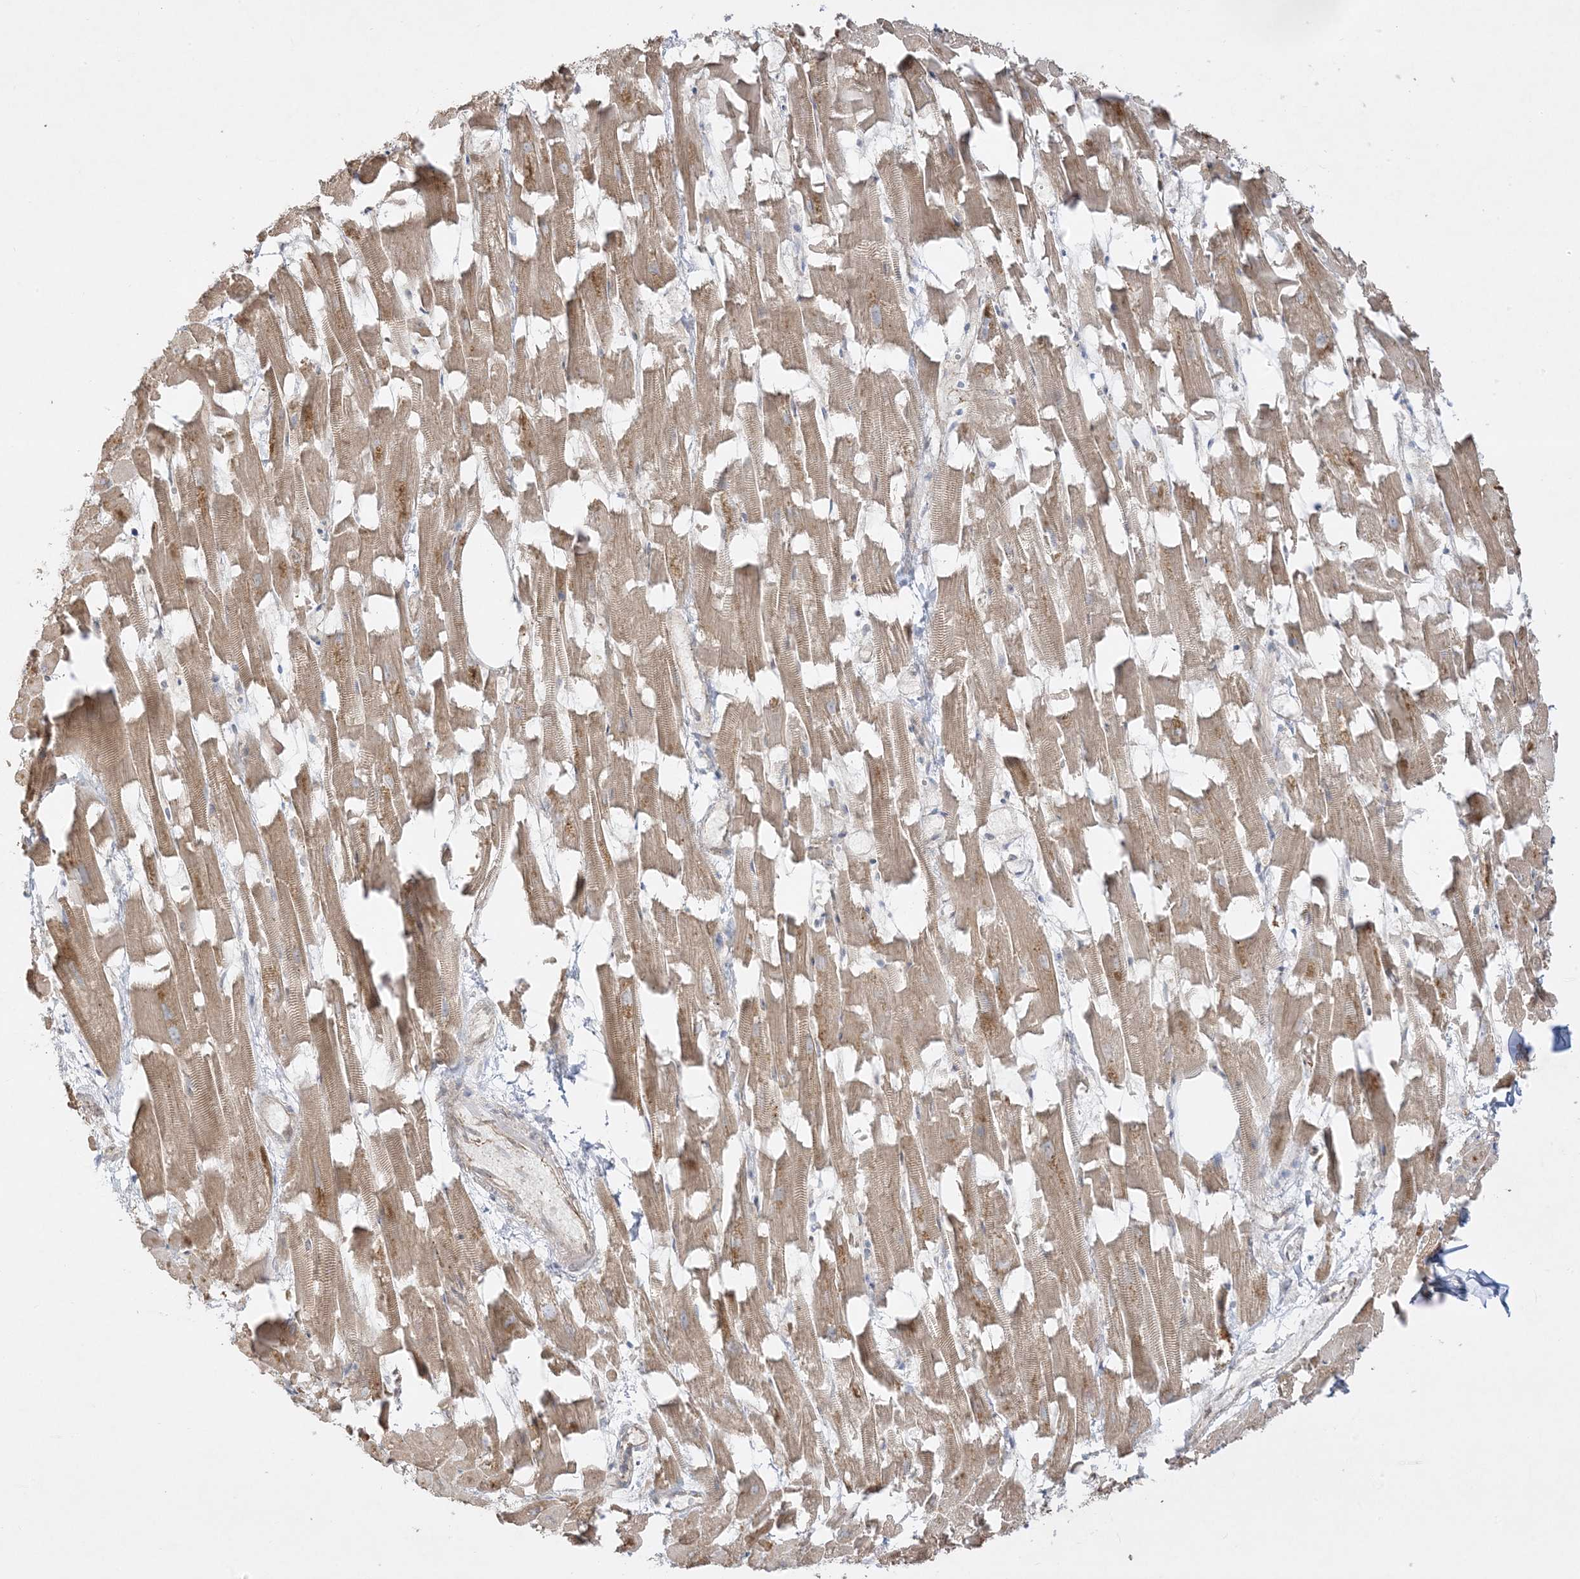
{"staining": {"intensity": "moderate", "quantity": ">75%", "location": "cytoplasmic/membranous"}, "tissue": "heart muscle", "cell_type": "Cardiomyocytes", "image_type": "normal", "snomed": [{"axis": "morphology", "description": "Normal tissue, NOS"}, {"axis": "topography", "description": "Heart"}], "caption": "Heart muscle stained with immunohistochemistry (IHC) displays moderate cytoplasmic/membranous positivity in approximately >75% of cardiomyocytes.", "gene": "PTK6", "patient": {"sex": "female", "age": 64}}